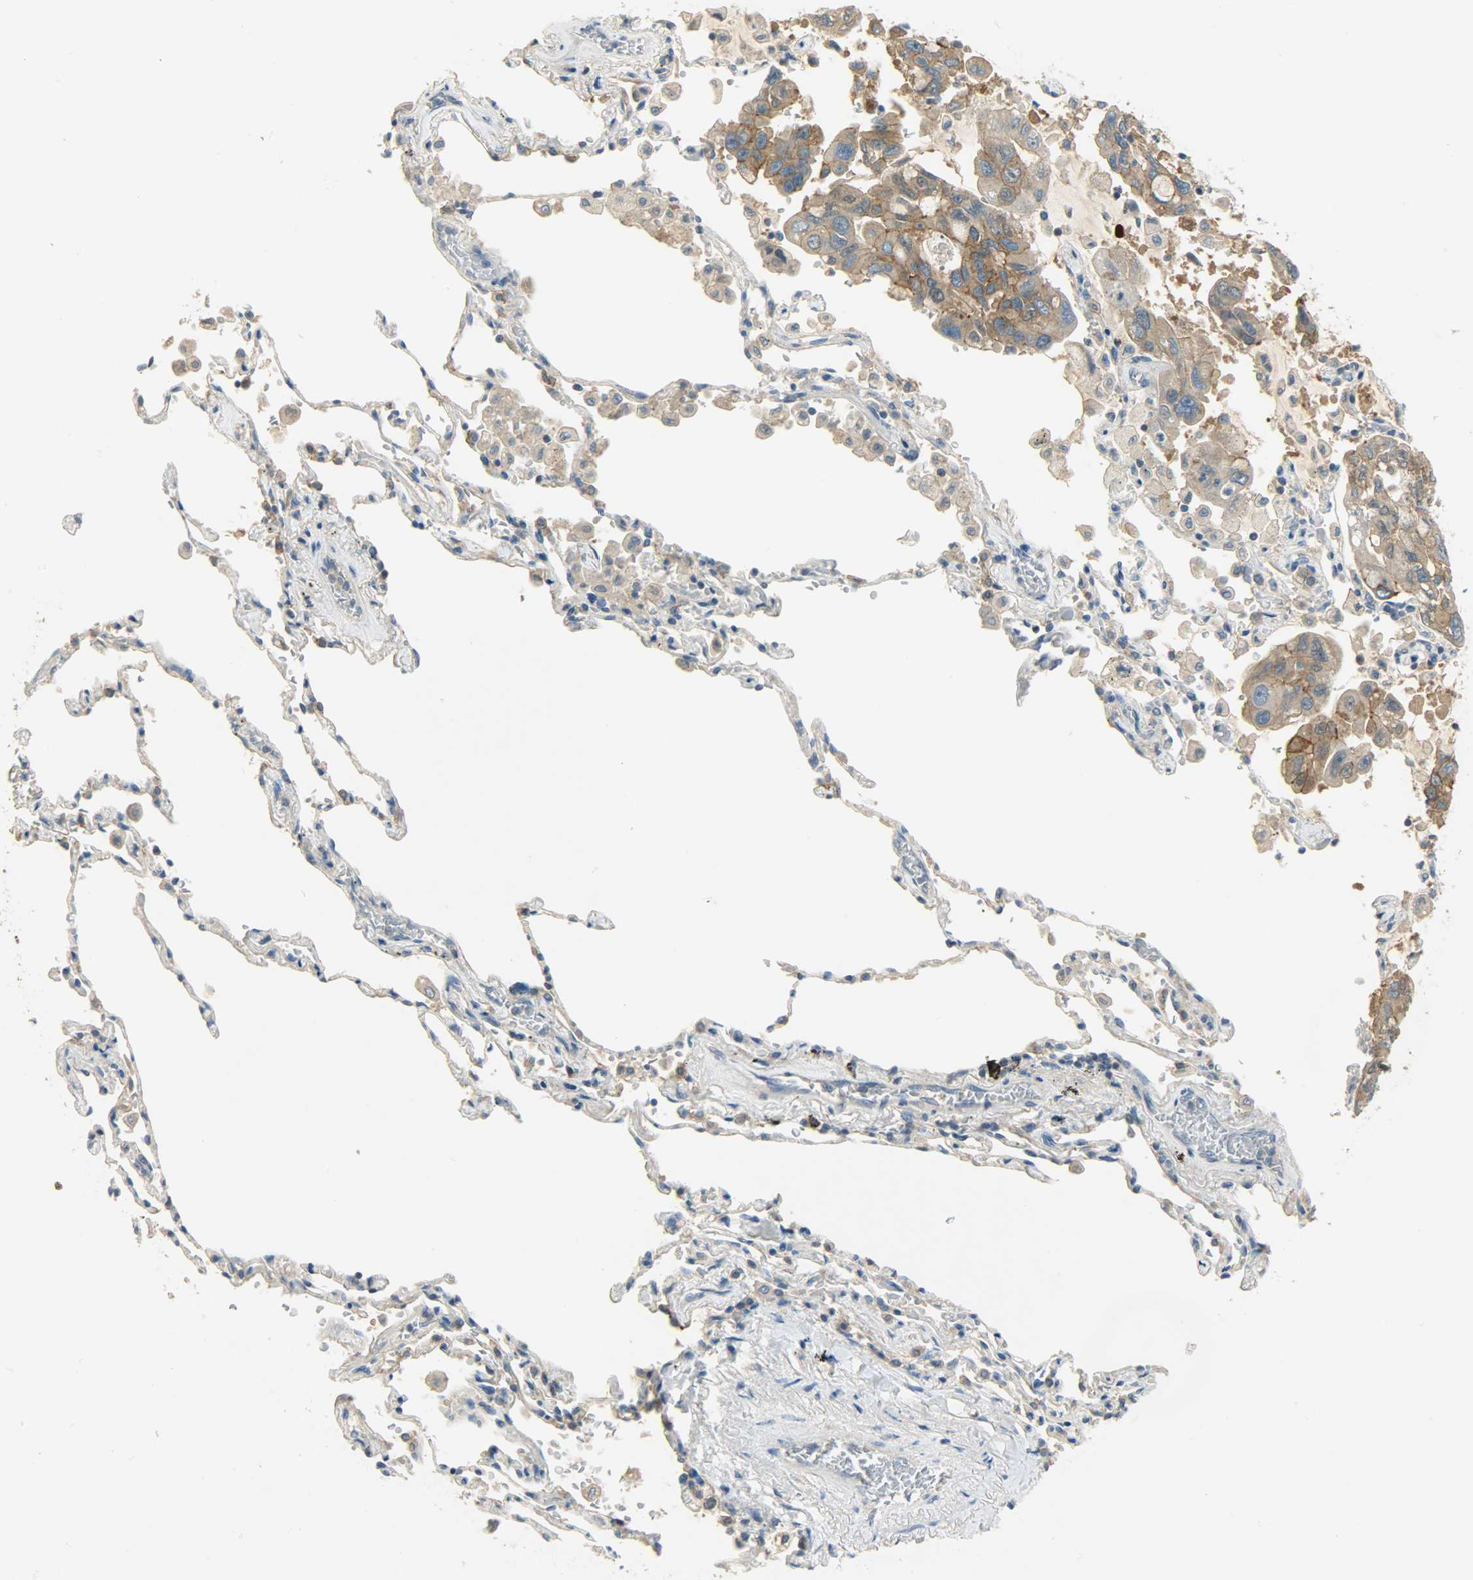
{"staining": {"intensity": "strong", "quantity": ">75%", "location": "cytoplasmic/membranous"}, "tissue": "lung cancer", "cell_type": "Tumor cells", "image_type": "cancer", "snomed": [{"axis": "morphology", "description": "Adenocarcinoma, NOS"}, {"axis": "topography", "description": "Lung"}], "caption": "Tumor cells exhibit strong cytoplasmic/membranous expression in about >75% of cells in lung cancer.", "gene": "DSG2", "patient": {"sex": "male", "age": 64}}